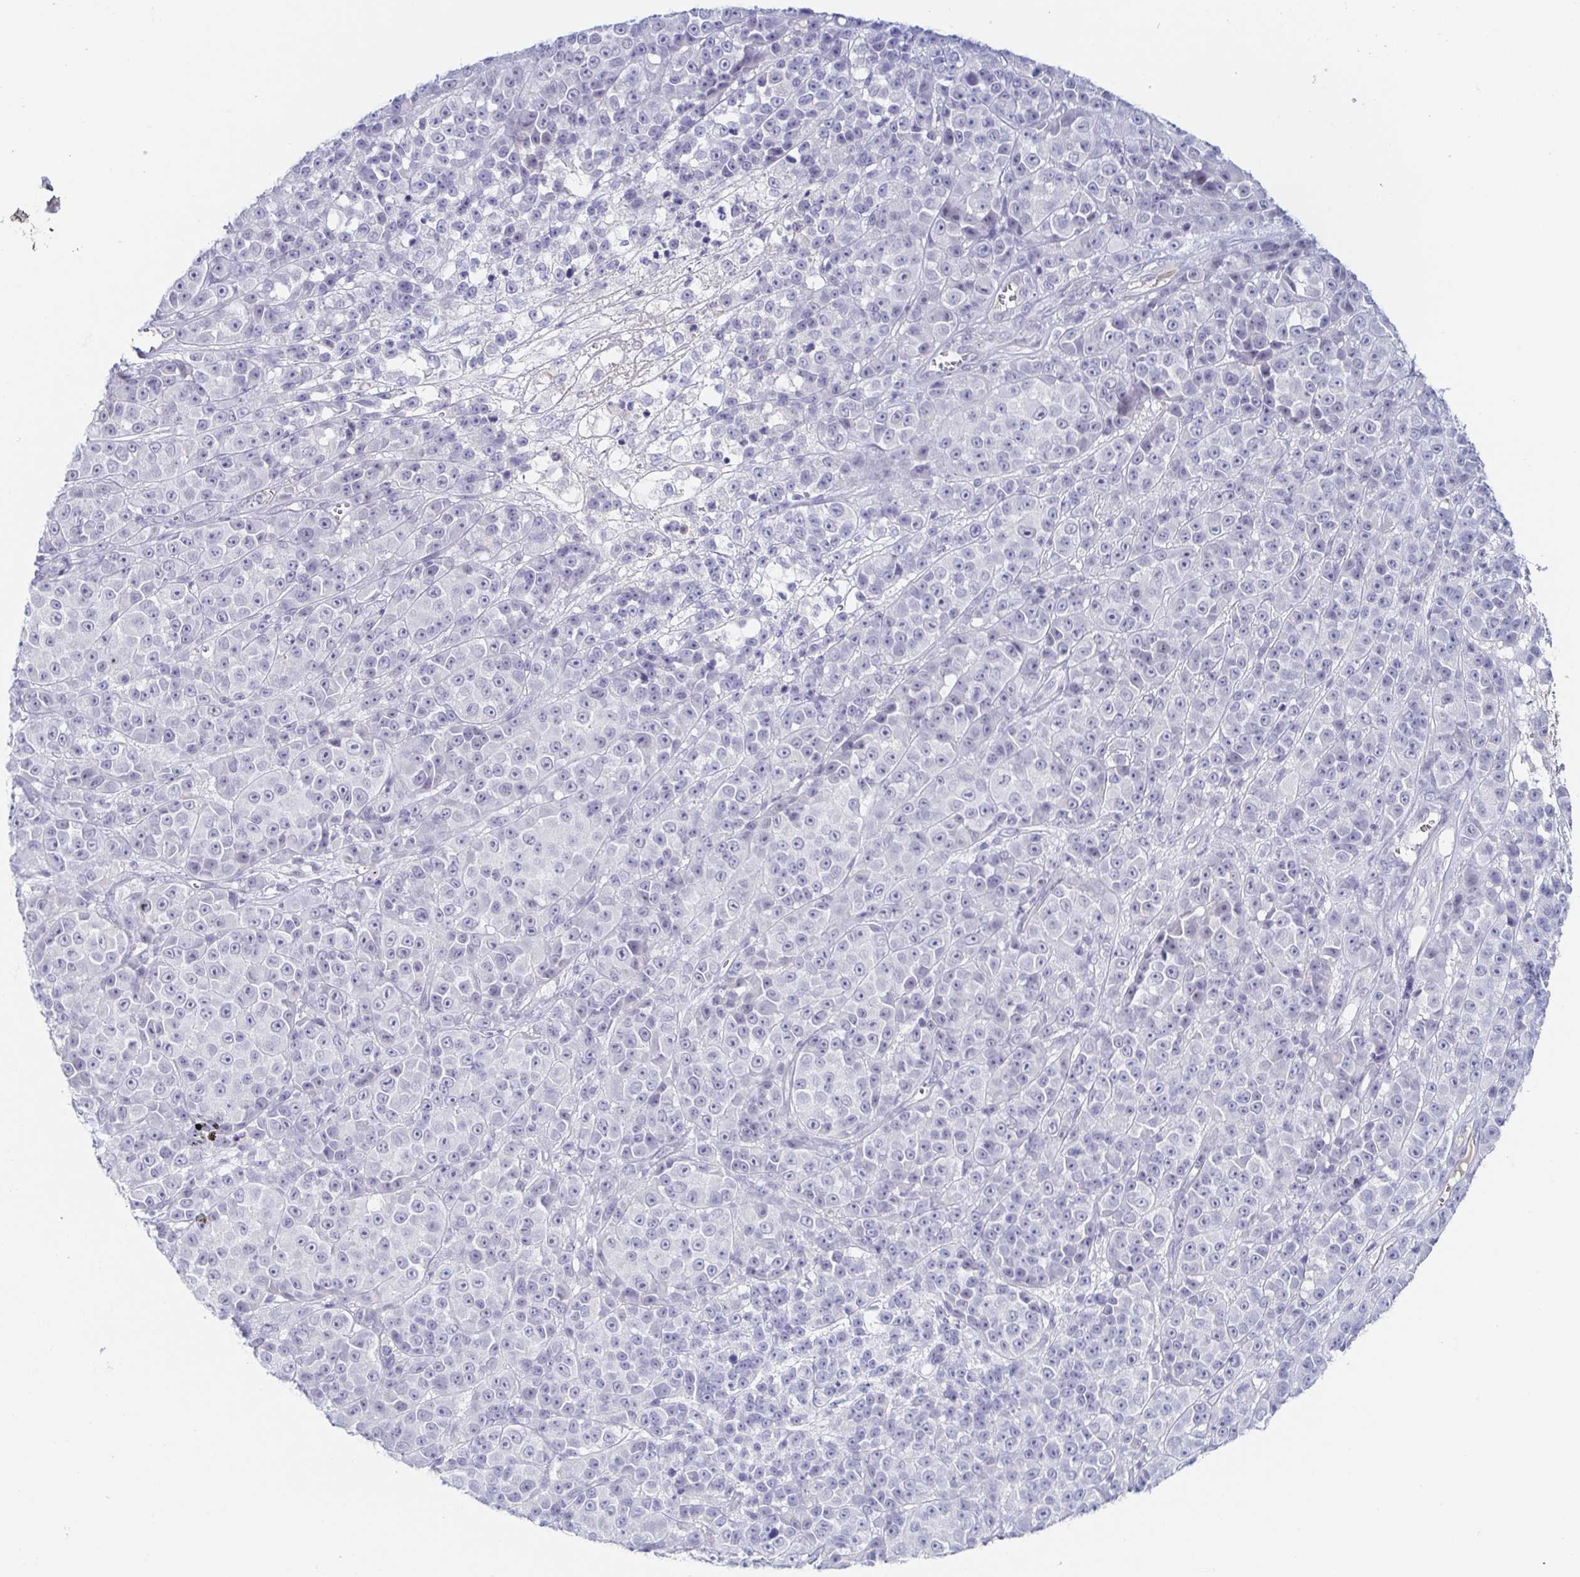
{"staining": {"intensity": "negative", "quantity": "none", "location": "none"}, "tissue": "melanoma", "cell_type": "Tumor cells", "image_type": "cancer", "snomed": [{"axis": "morphology", "description": "Malignant melanoma, NOS"}, {"axis": "topography", "description": "Skin"}, {"axis": "topography", "description": "Skin of back"}], "caption": "IHC histopathology image of neoplastic tissue: melanoma stained with DAB (3,3'-diaminobenzidine) displays no significant protein positivity in tumor cells.", "gene": "RHOV", "patient": {"sex": "male", "age": 91}}